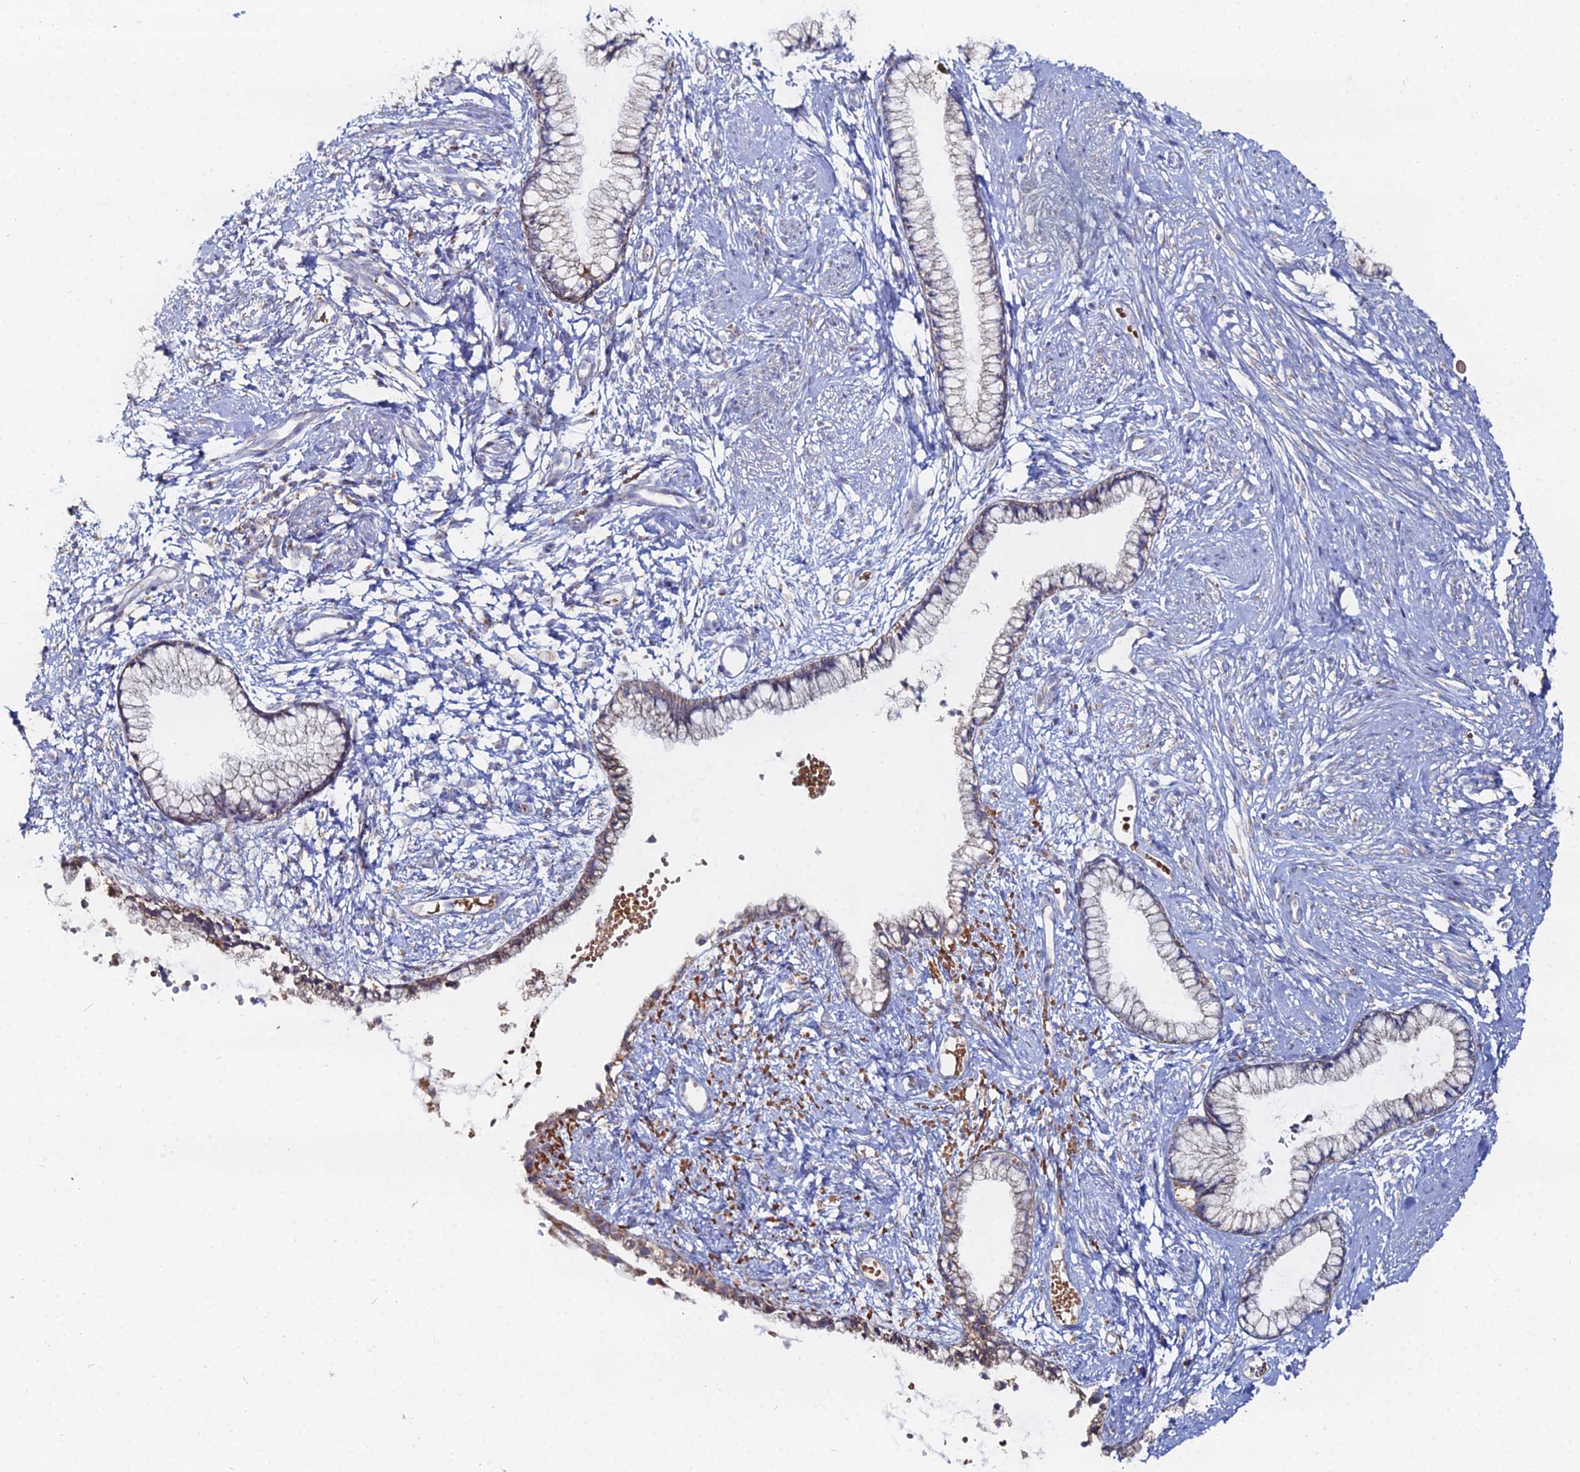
{"staining": {"intensity": "moderate", "quantity": "25%-75%", "location": "cytoplasmic/membranous"}, "tissue": "cervix", "cell_type": "Glandular cells", "image_type": "normal", "snomed": [{"axis": "morphology", "description": "Normal tissue, NOS"}, {"axis": "topography", "description": "Cervix"}], "caption": "Immunohistochemical staining of normal human cervix exhibits moderate cytoplasmic/membranous protein positivity in about 25%-75% of glandular cells. (Brightfield microscopy of DAB IHC at high magnification).", "gene": "MPC1", "patient": {"sex": "female", "age": 57}}